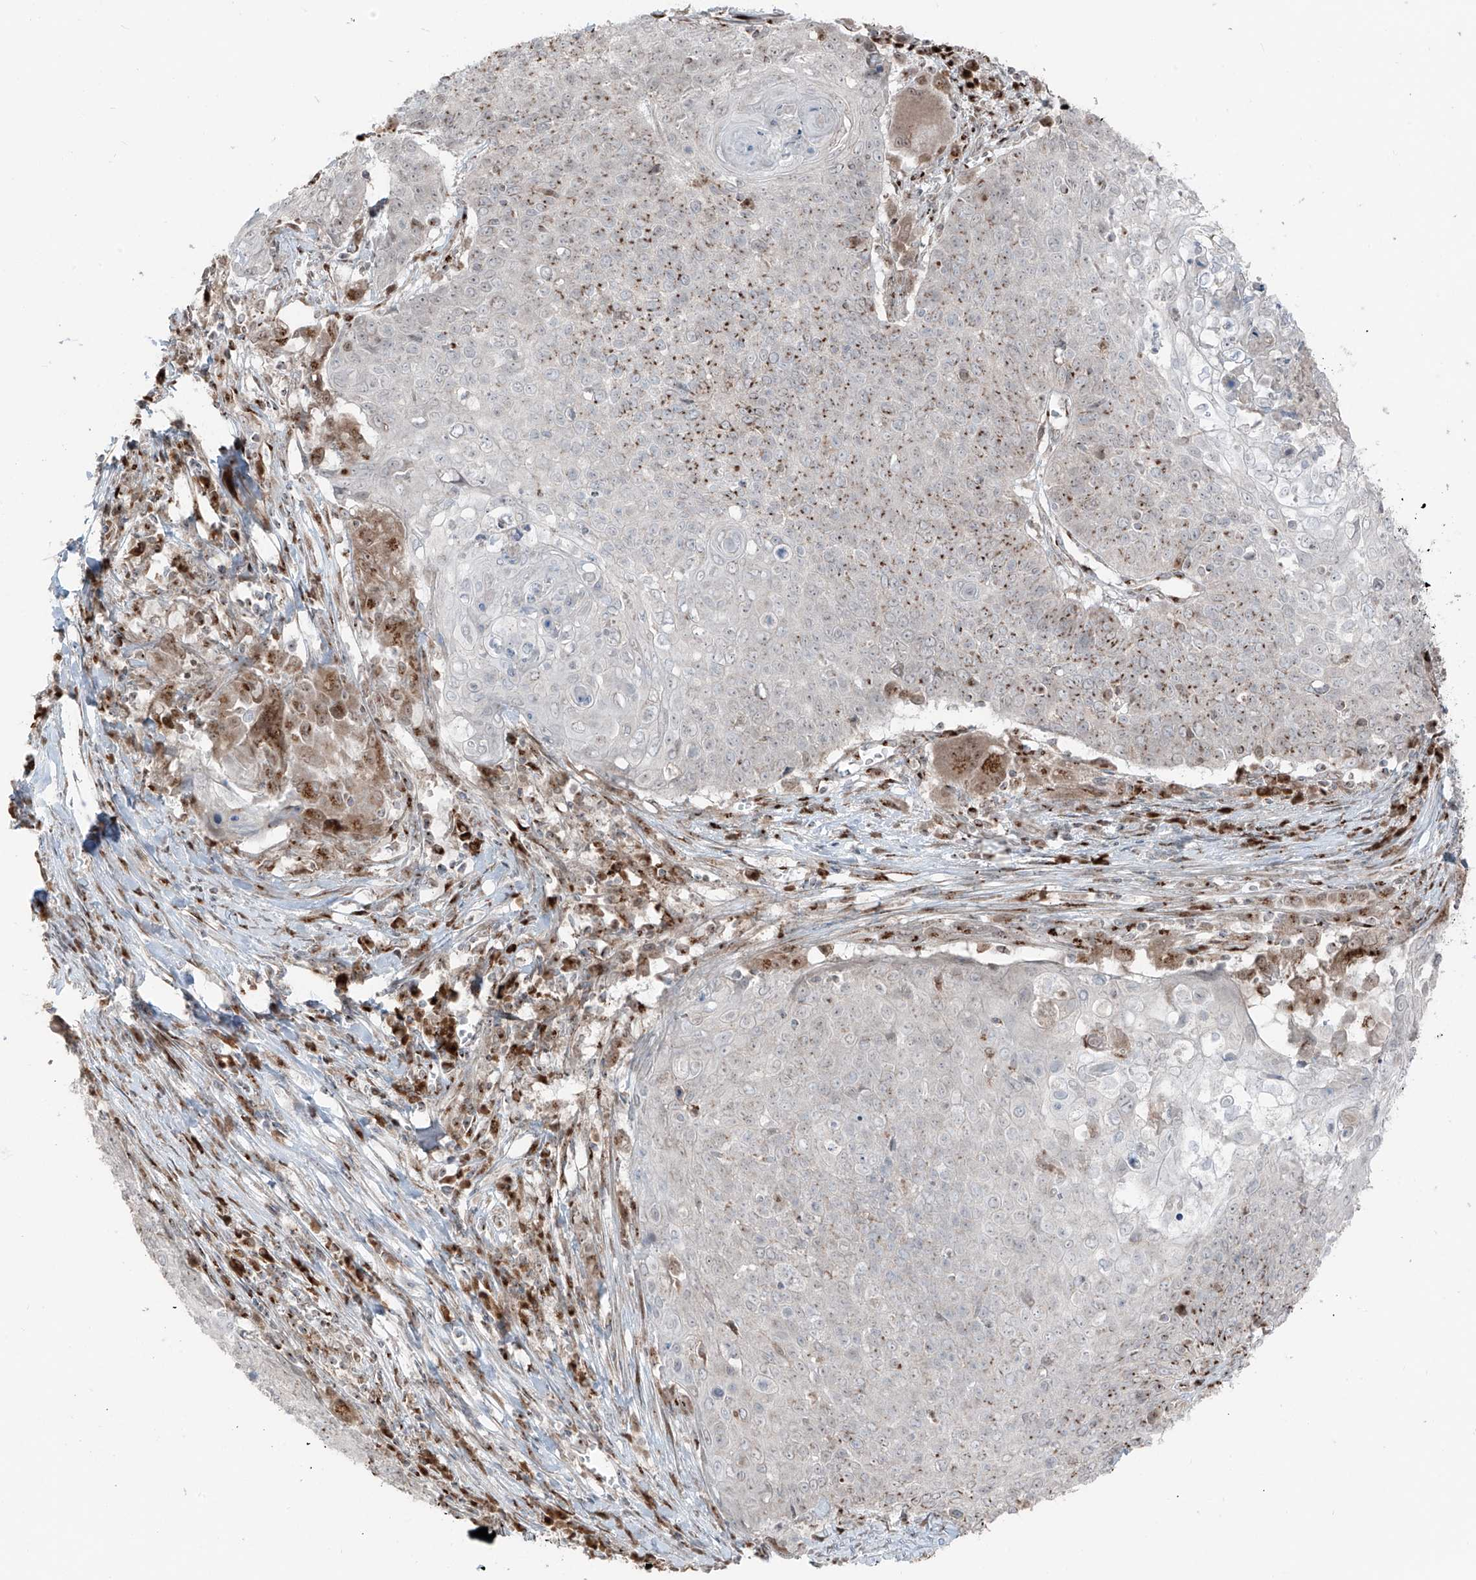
{"staining": {"intensity": "moderate", "quantity": "<25%", "location": "cytoplasmic/membranous"}, "tissue": "cervical cancer", "cell_type": "Tumor cells", "image_type": "cancer", "snomed": [{"axis": "morphology", "description": "Squamous cell carcinoma, NOS"}, {"axis": "topography", "description": "Cervix"}], "caption": "DAB (3,3'-diaminobenzidine) immunohistochemical staining of cervical cancer (squamous cell carcinoma) exhibits moderate cytoplasmic/membranous protein staining in approximately <25% of tumor cells.", "gene": "ERLEC1", "patient": {"sex": "female", "age": 39}}